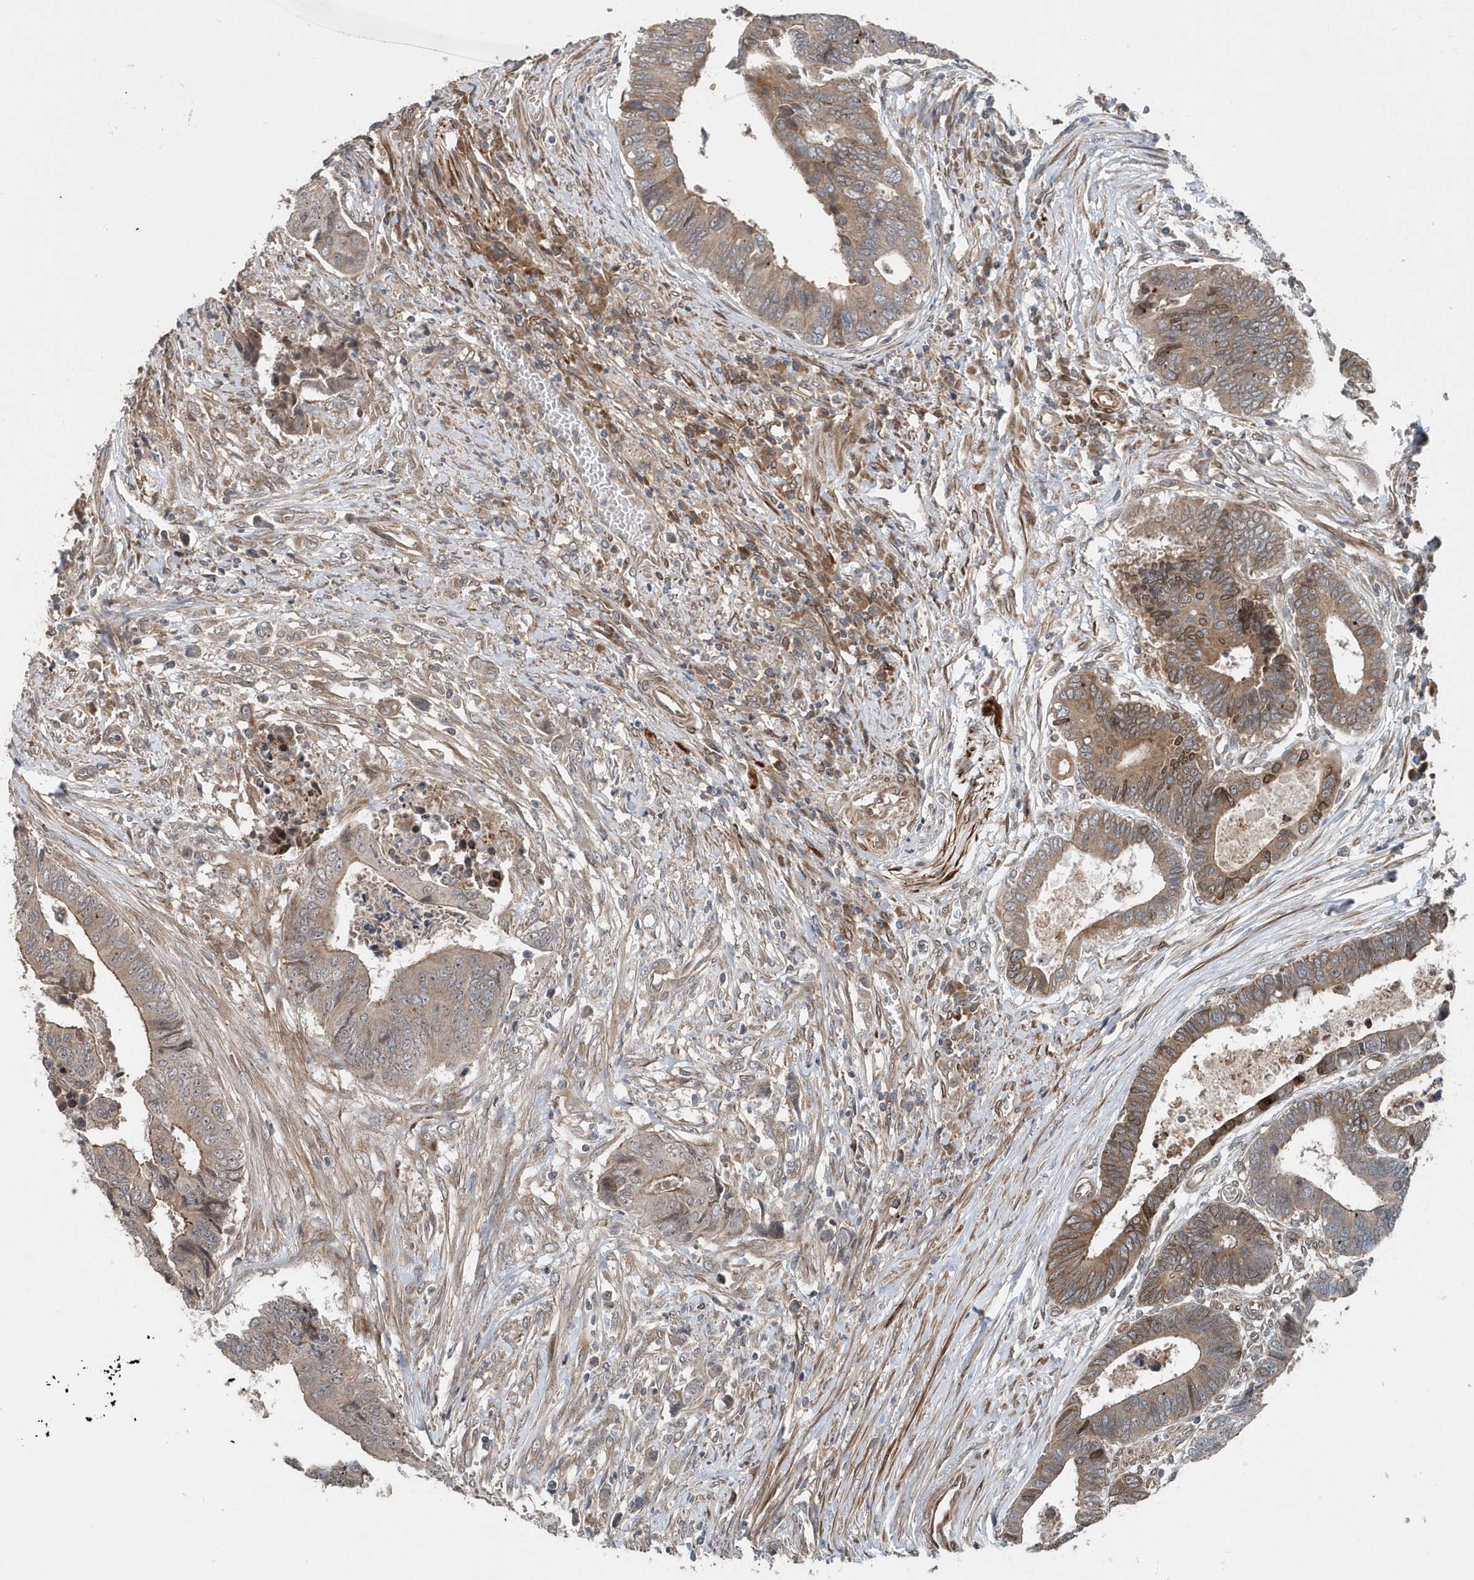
{"staining": {"intensity": "weak", "quantity": "25%-75%", "location": "cytoplasmic/membranous"}, "tissue": "colorectal cancer", "cell_type": "Tumor cells", "image_type": "cancer", "snomed": [{"axis": "morphology", "description": "Adenocarcinoma, NOS"}, {"axis": "topography", "description": "Rectum"}], "caption": "Protein expression analysis of human adenocarcinoma (colorectal) reveals weak cytoplasmic/membranous expression in approximately 25%-75% of tumor cells.", "gene": "MCC", "patient": {"sex": "male", "age": 84}}